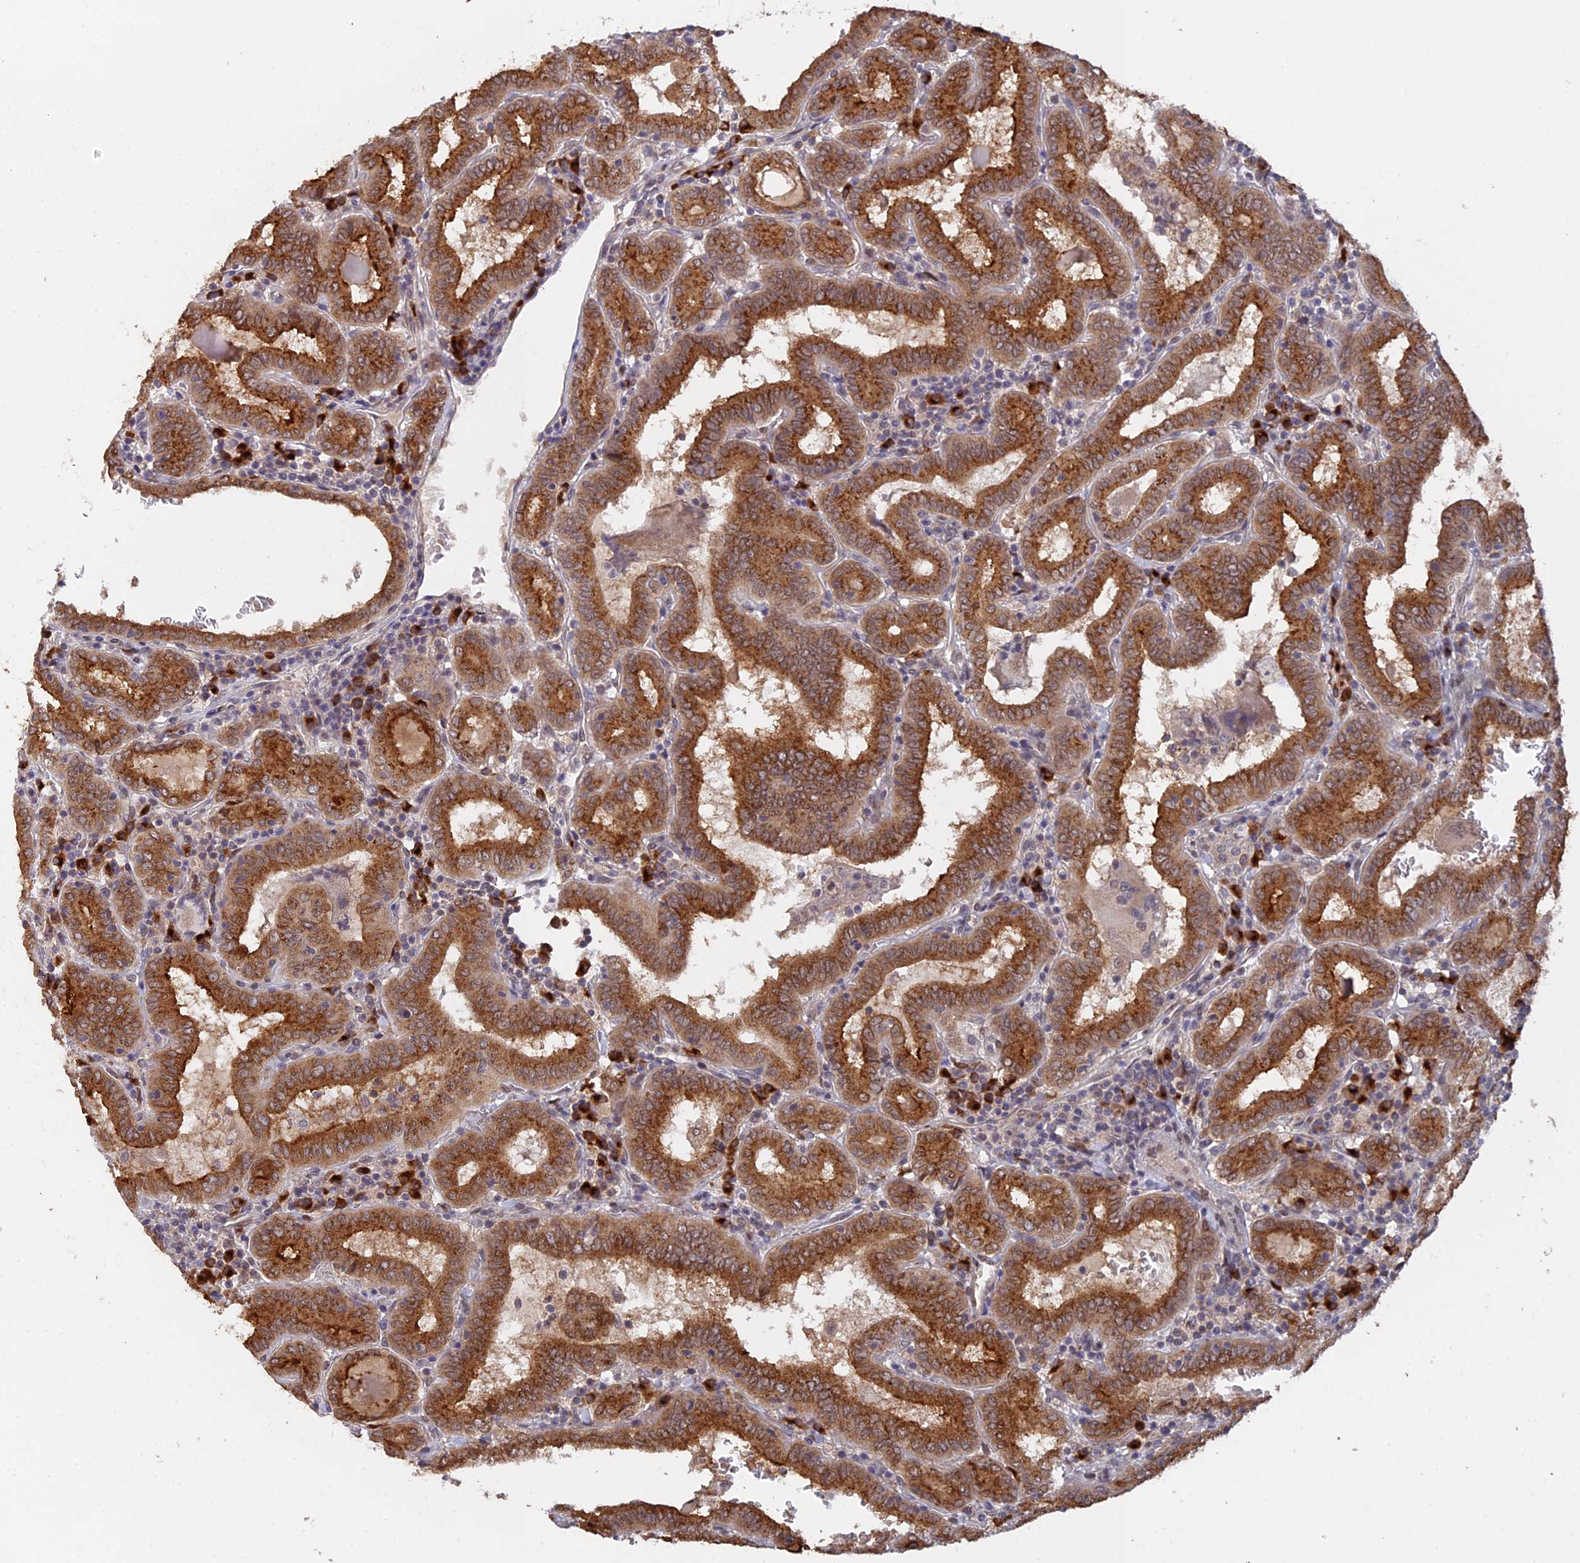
{"staining": {"intensity": "strong", "quantity": ">75%", "location": "cytoplasmic/membranous"}, "tissue": "thyroid cancer", "cell_type": "Tumor cells", "image_type": "cancer", "snomed": [{"axis": "morphology", "description": "Papillary adenocarcinoma, NOS"}, {"axis": "topography", "description": "Thyroid gland"}], "caption": "Human thyroid cancer stained with a brown dye reveals strong cytoplasmic/membranous positive expression in about >75% of tumor cells.", "gene": "SNX17", "patient": {"sex": "female", "age": 72}}